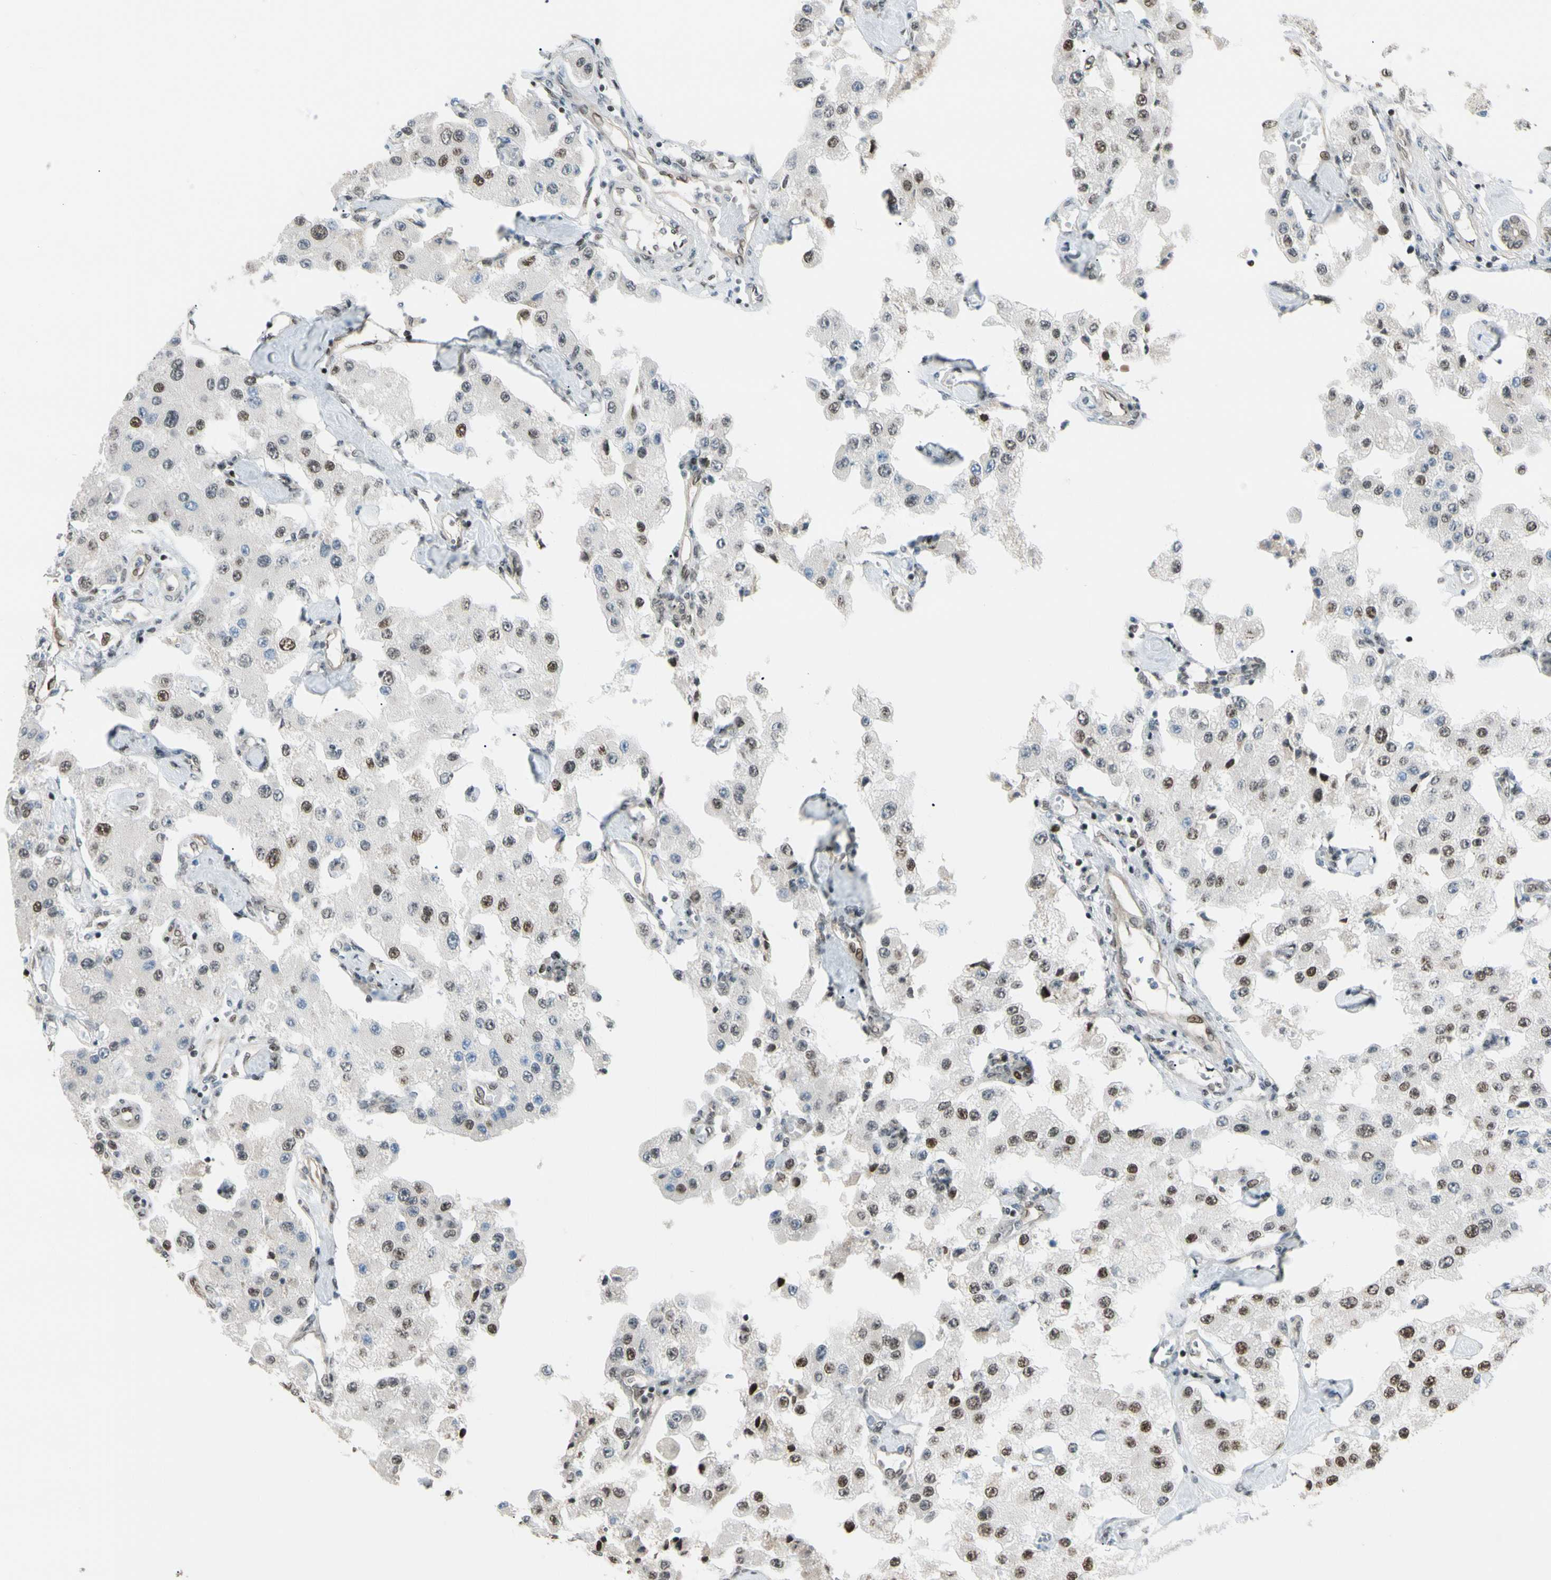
{"staining": {"intensity": "moderate", "quantity": "<25%", "location": "nuclear"}, "tissue": "carcinoid", "cell_type": "Tumor cells", "image_type": "cancer", "snomed": [{"axis": "morphology", "description": "Carcinoid, malignant, NOS"}, {"axis": "topography", "description": "Pancreas"}], "caption": "Carcinoid stained for a protein (brown) displays moderate nuclear positive staining in approximately <25% of tumor cells.", "gene": "SUFU", "patient": {"sex": "male", "age": 41}}